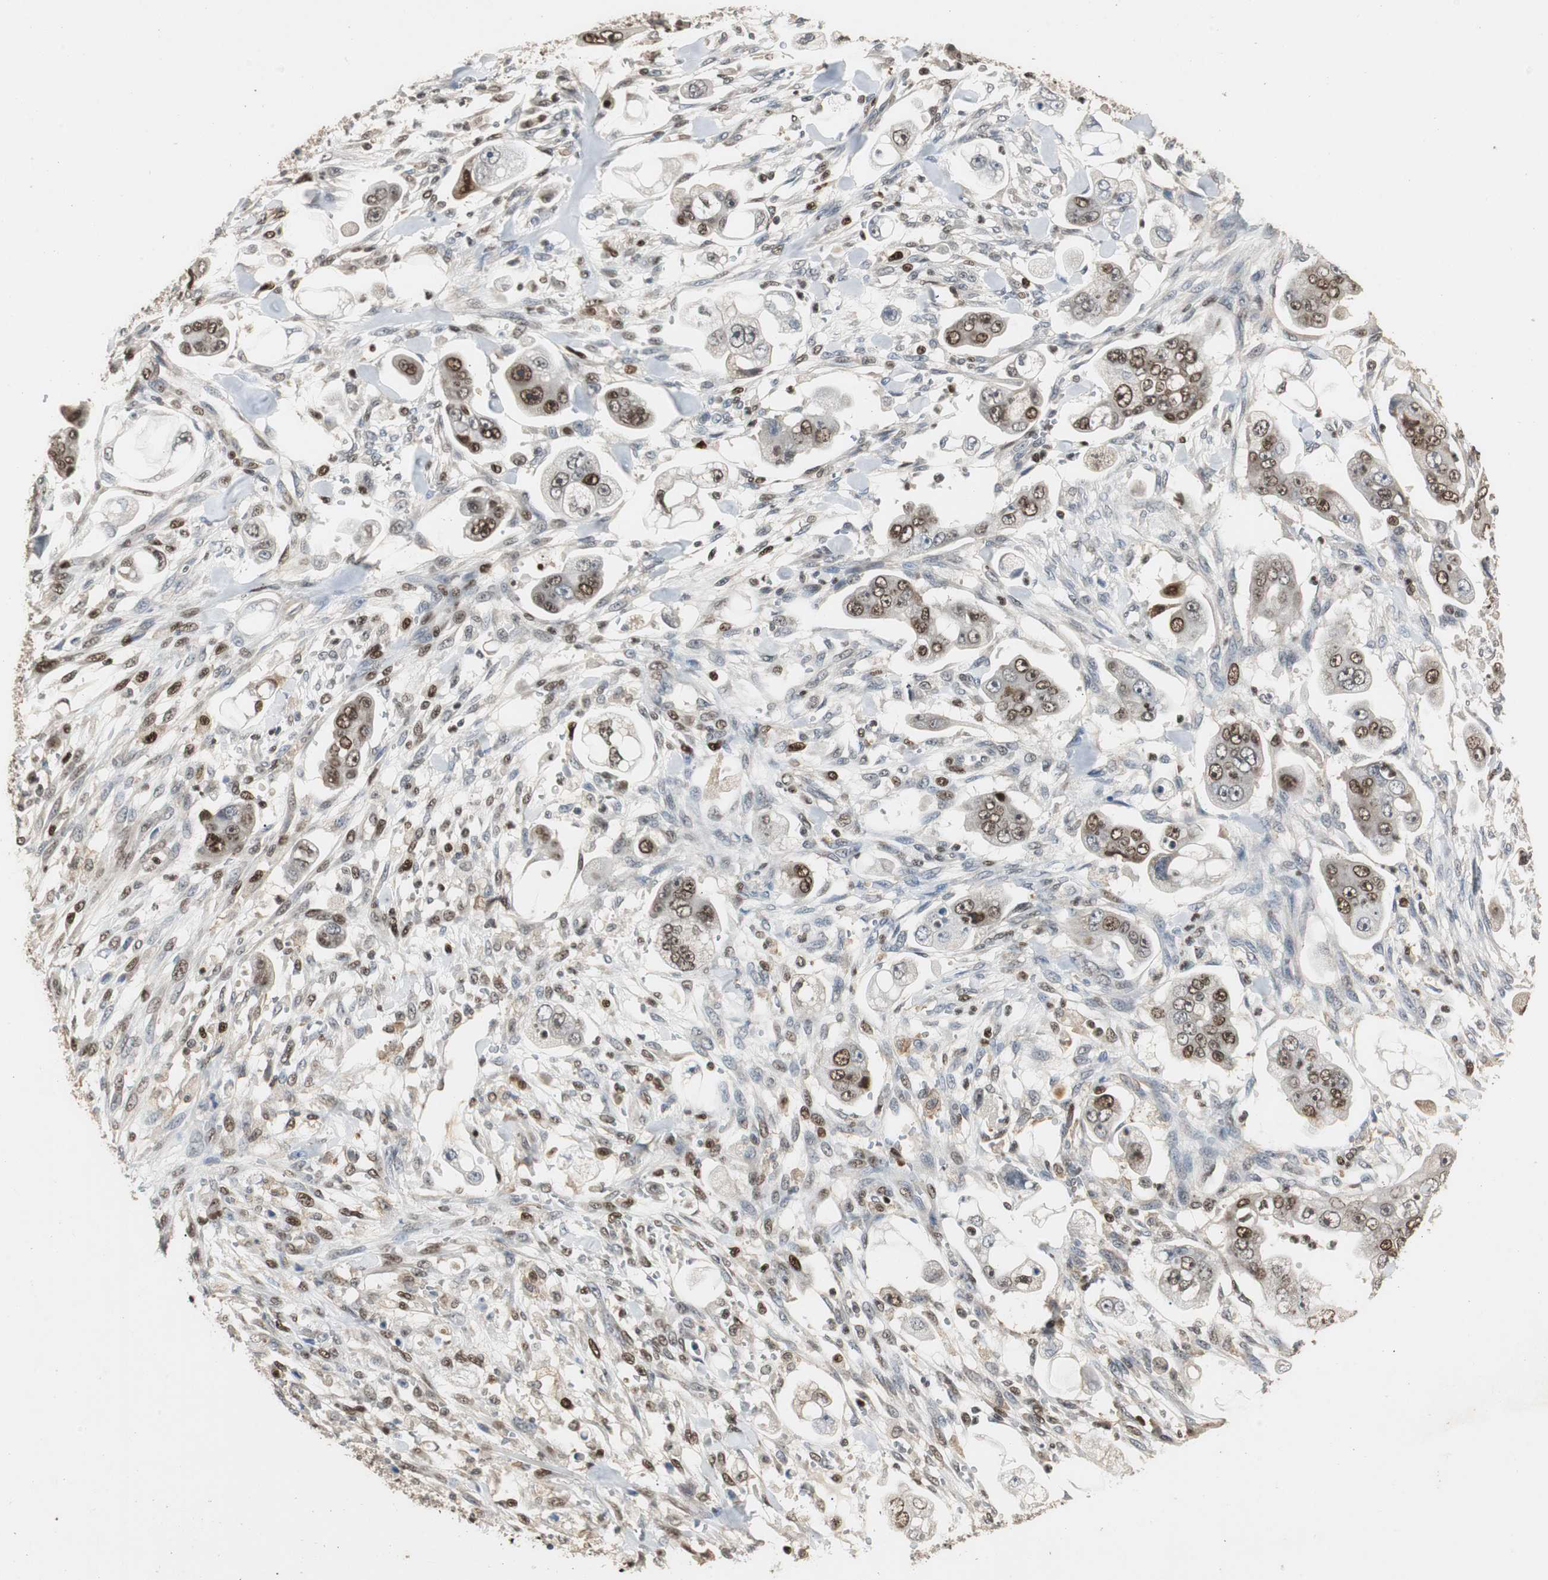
{"staining": {"intensity": "moderate", "quantity": "25%-75%", "location": "nuclear"}, "tissue": "stomach cancer", "cell_type": "Tumor cells", "image_type": "cancer", "snomed": [{"axis": "morphology", "description": "Adenocarcinoma, NOS"}, {"axis": "topography", "description": "Stomach"}], "caption": "Adenocarcinoma (stomach) stained for a protein reveals moderate nuclear positivity in tumor cells. (DAB (3,3'-diaminobenzidine) IHC with brightfield microscopy, high magnification).", "gene": "FEN1", "patient": {"sex": "male", "age": 62}}